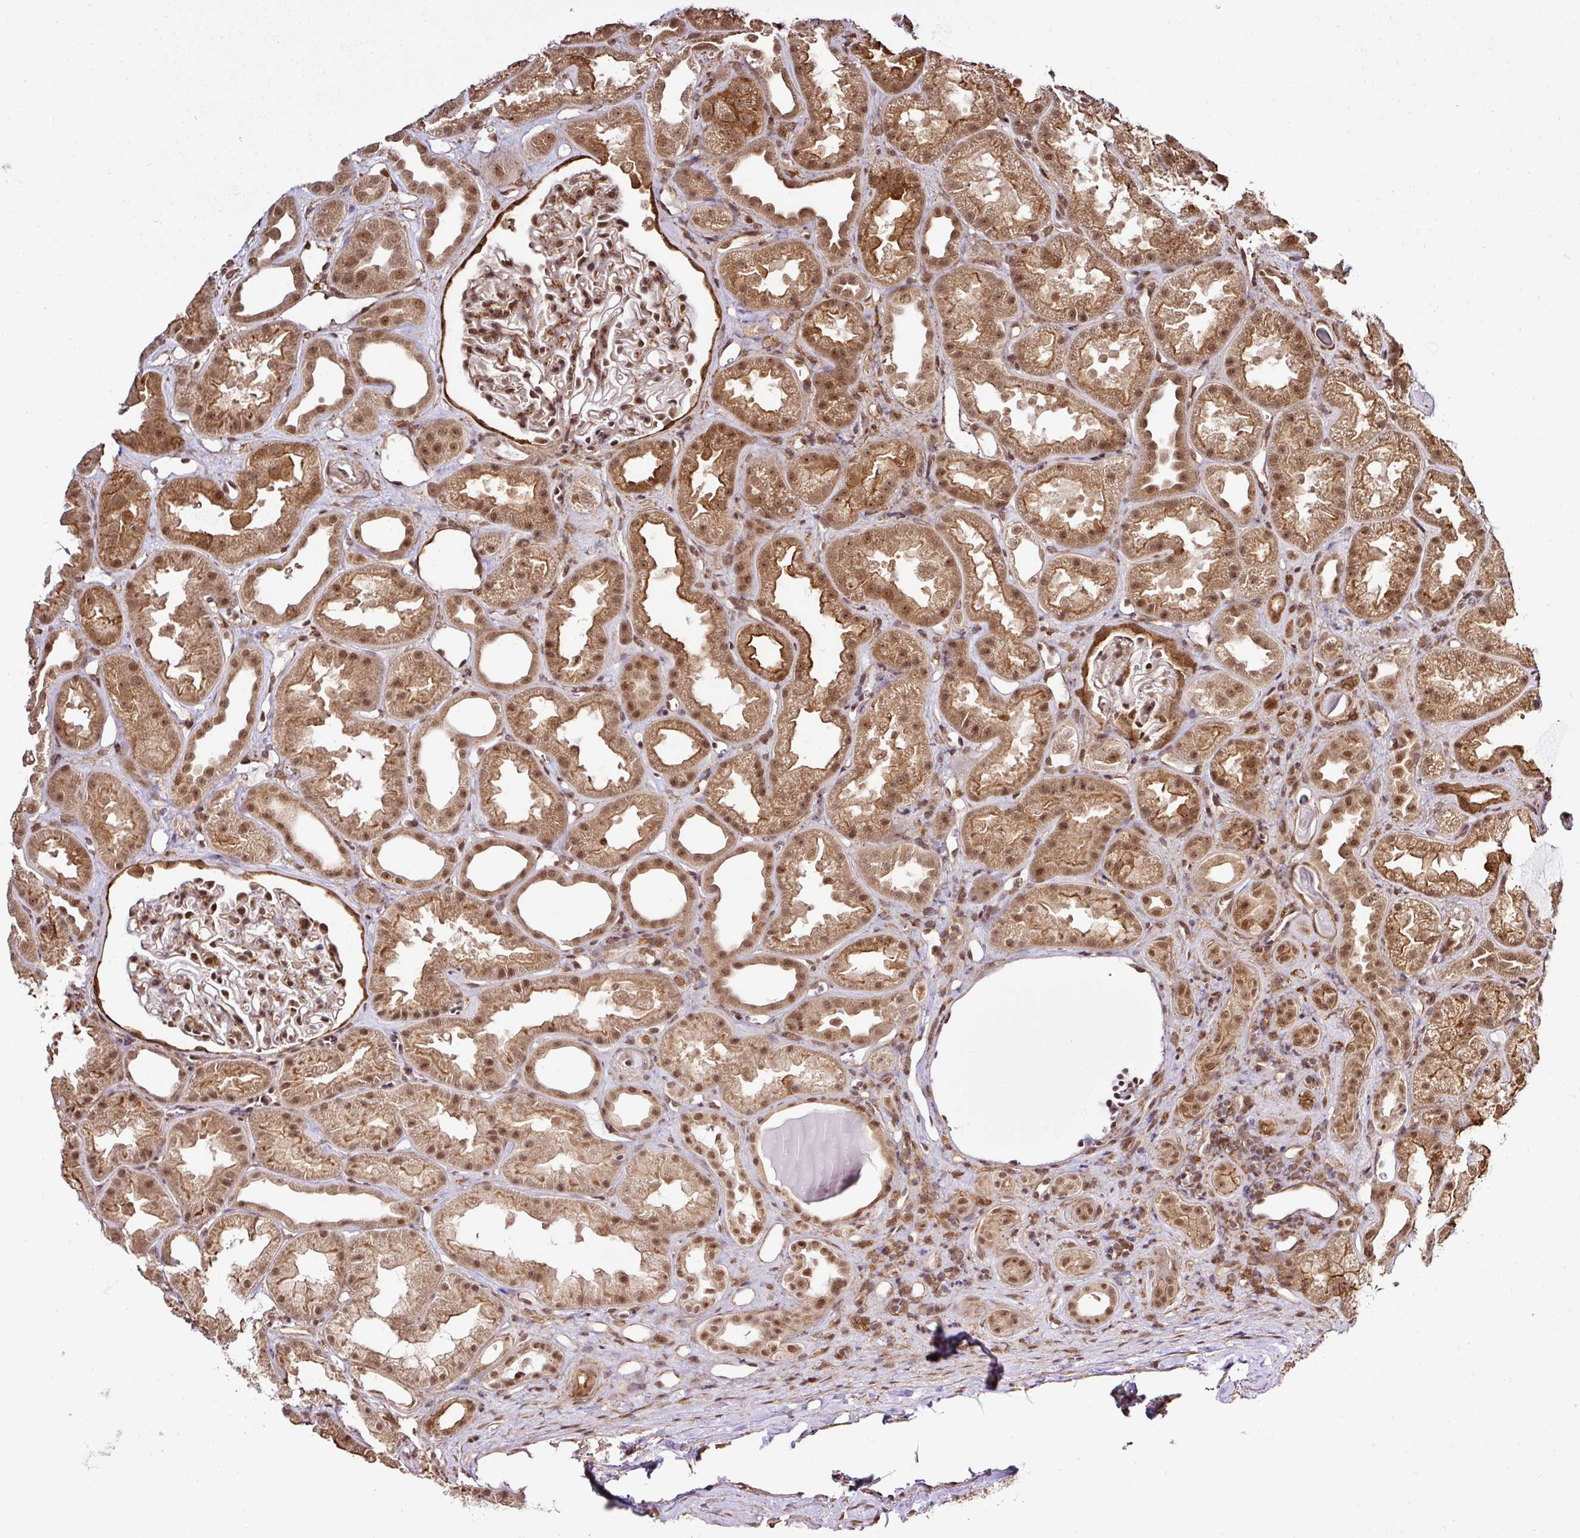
{"staining": {"intensity": "moderate", "quantity": ">75%", "location": "cytoplasmic/membranous,nuclear"}, "tissue": "kidney", "cell_type": "Cells in glomeruli", "image_type": "normal", "snomed": [{"axis": "morphology", "description": "Normal tissue, NOS"}, {"axis": "topography", "description": "Kidney"}], "caption": "High-magnification brightfield microscopy of normal kidney stained with DAB (brown) and counterstained with hematoxylin (blue). cells in glomeruli exhibit moderate cytoplasmic/membranous,nuclear expression is seen in approximately>75% of cells.", "gene": "FAM153A", "patient": {"sex": "male", "age": 61}}